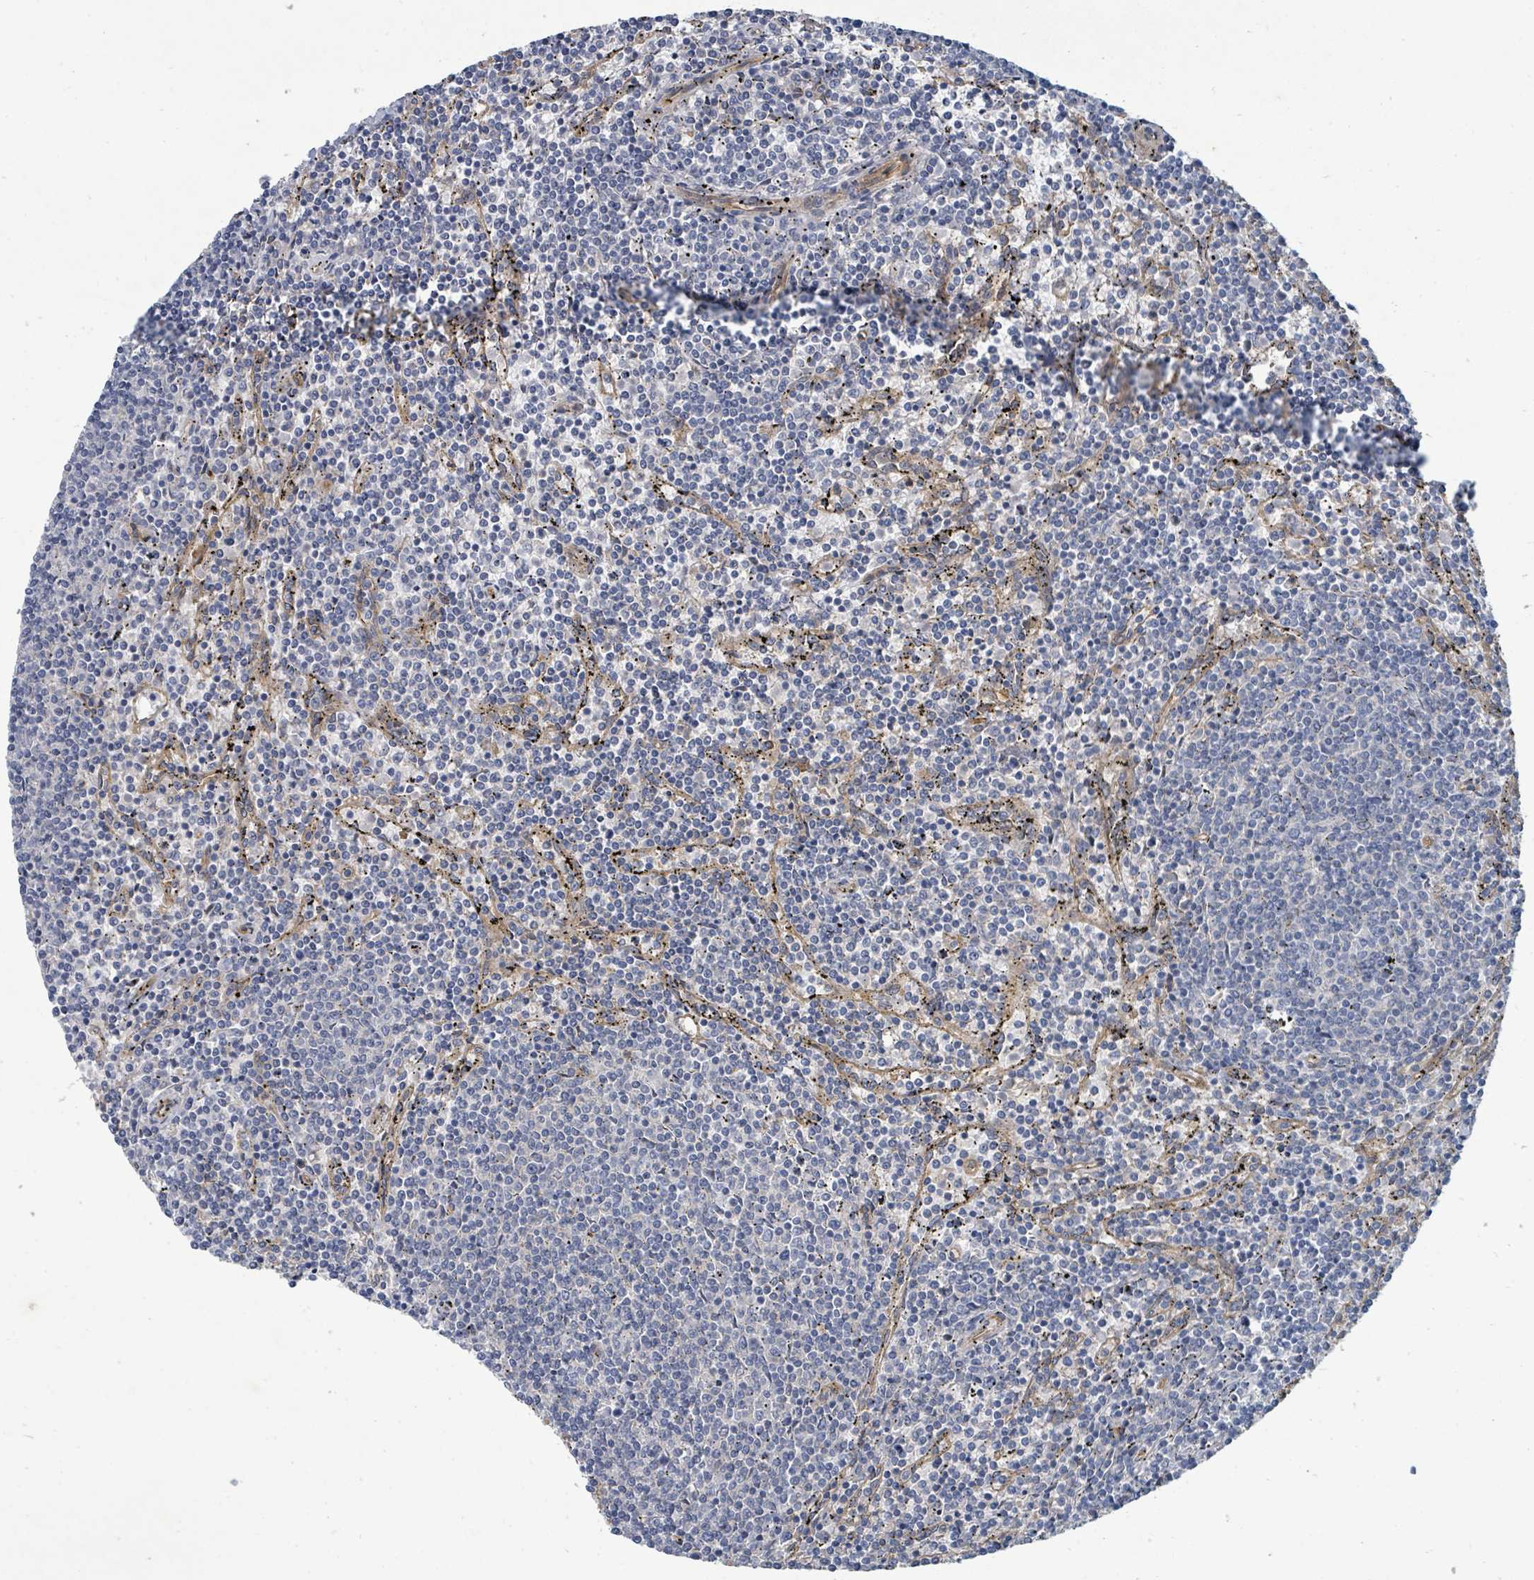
{"staining": {"intensity": "negative", "quantity": "none", "location": "none"}, "tissue": "lymphoma", "cell_type": "Tumor cells", "image_type": "cancer", "snomed": [{"axis": "morphology", "description": "Malignant lymphoma, non-Hodgkin's type, Low grade"}, {"axis": "topography", "description": "Spleen"}], "caption": "High power microscopy histopathology image of an IHC photomicrograph of low-grade malignant lymphoma, non-Hodgkin's type, revealing no significant positivity in tumor cells.", "gene": "IFIT1", "patient": {"sex": "female", "age": 50}}